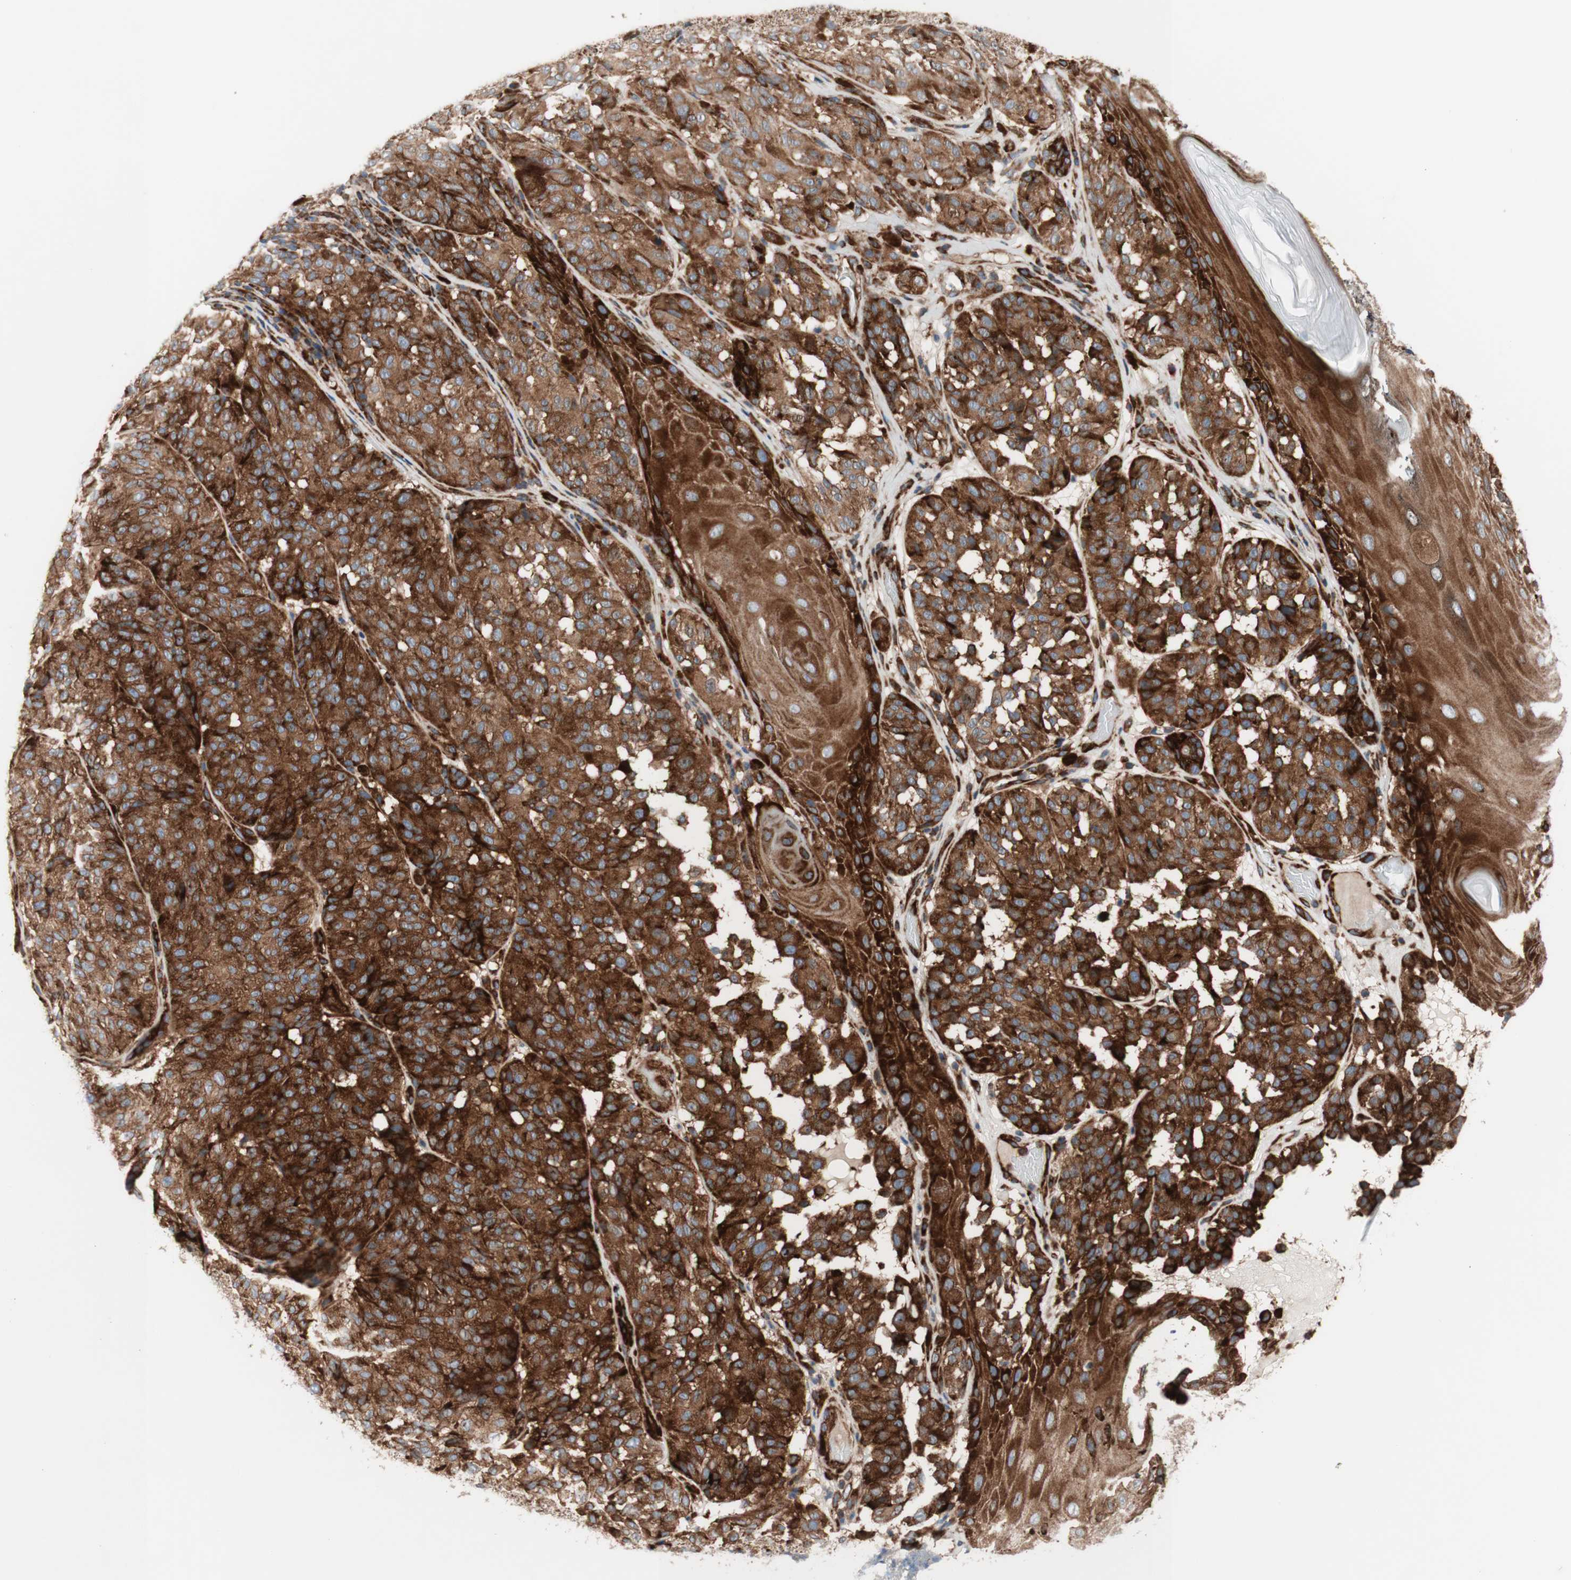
{"staining": {"intensity": "strong", "quantity": ">75%", "location": "cytoplasmic/membranous"}, "tissue": "melanoma", "cell_type": "Tumor cells", "image_type": "cancer", "snomed": [{"axis": "morphology", "description": "Malignant melanoma, NOS"}, {"axis": "topography", "description": "Skin"}], "caption": "About >75% of tumor cells in human malignant melanoma display strong cytoplasmic/membranous protein positivity as visualized by brown immunohistochemical staining.", "gene": "CCN4", "patient": {"sex": "female", "age": 46}}